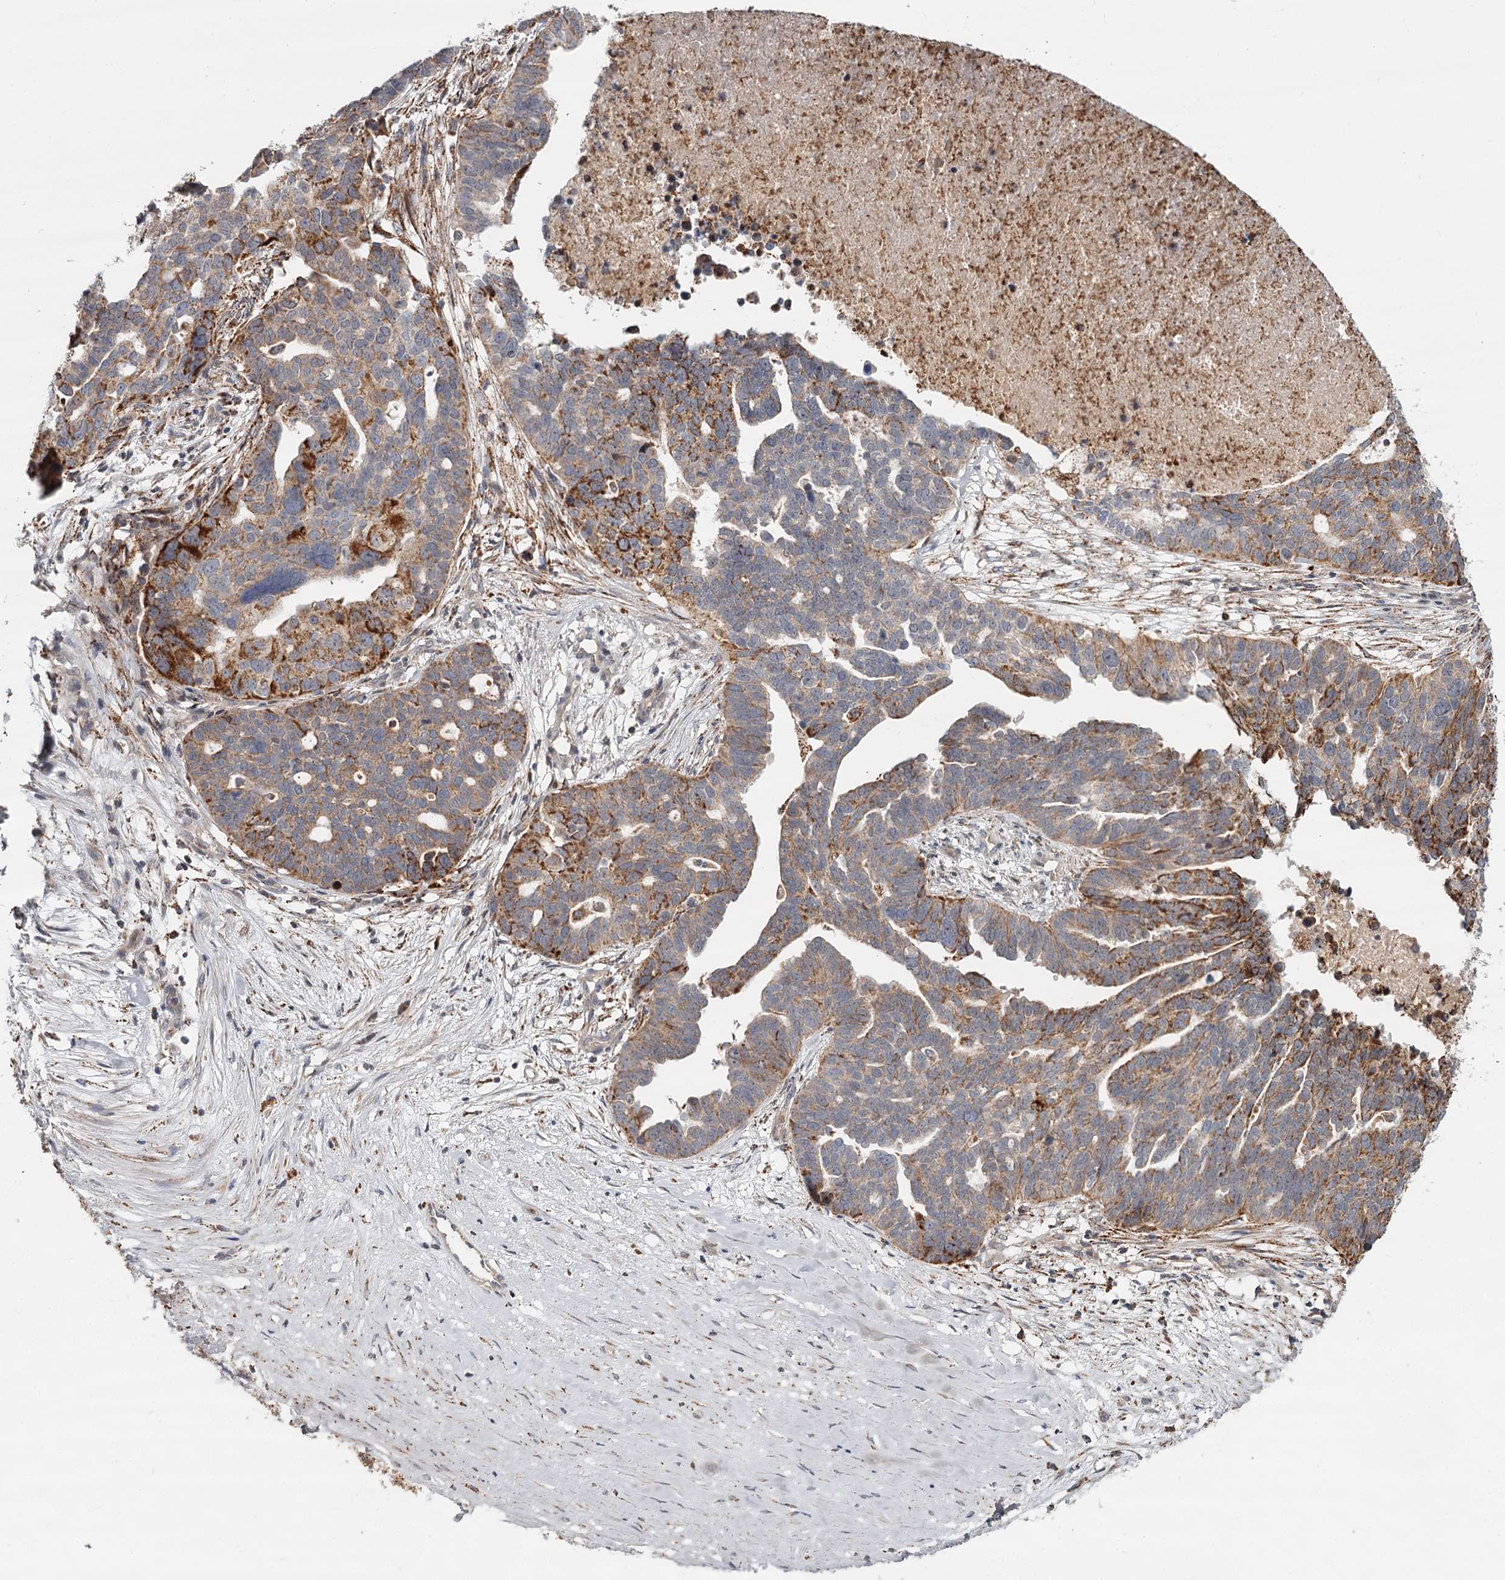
{"staining": {"intensity": "strong", "quantity": "25%-75%", "location": "cytoplasmic/membranous"}, "tissue": "ovarian cancer", "cell_type": "Tumor cells", "image_type": "cancer", "snomed": [{"axis": "morphology", "description": "Cystadenocarcinoma, serous, NOS"}, {"axis": "topography", "description": "Ovary"}], "caption": "Protein expression analysis of ovarian serous cystadenocarcinoma exhibits strong cytoplasmic/membranous staining in approximately 25%-75% of tumor cells.", "gene": "CDC123", "patient": {"sex": "female", "age": 59}}